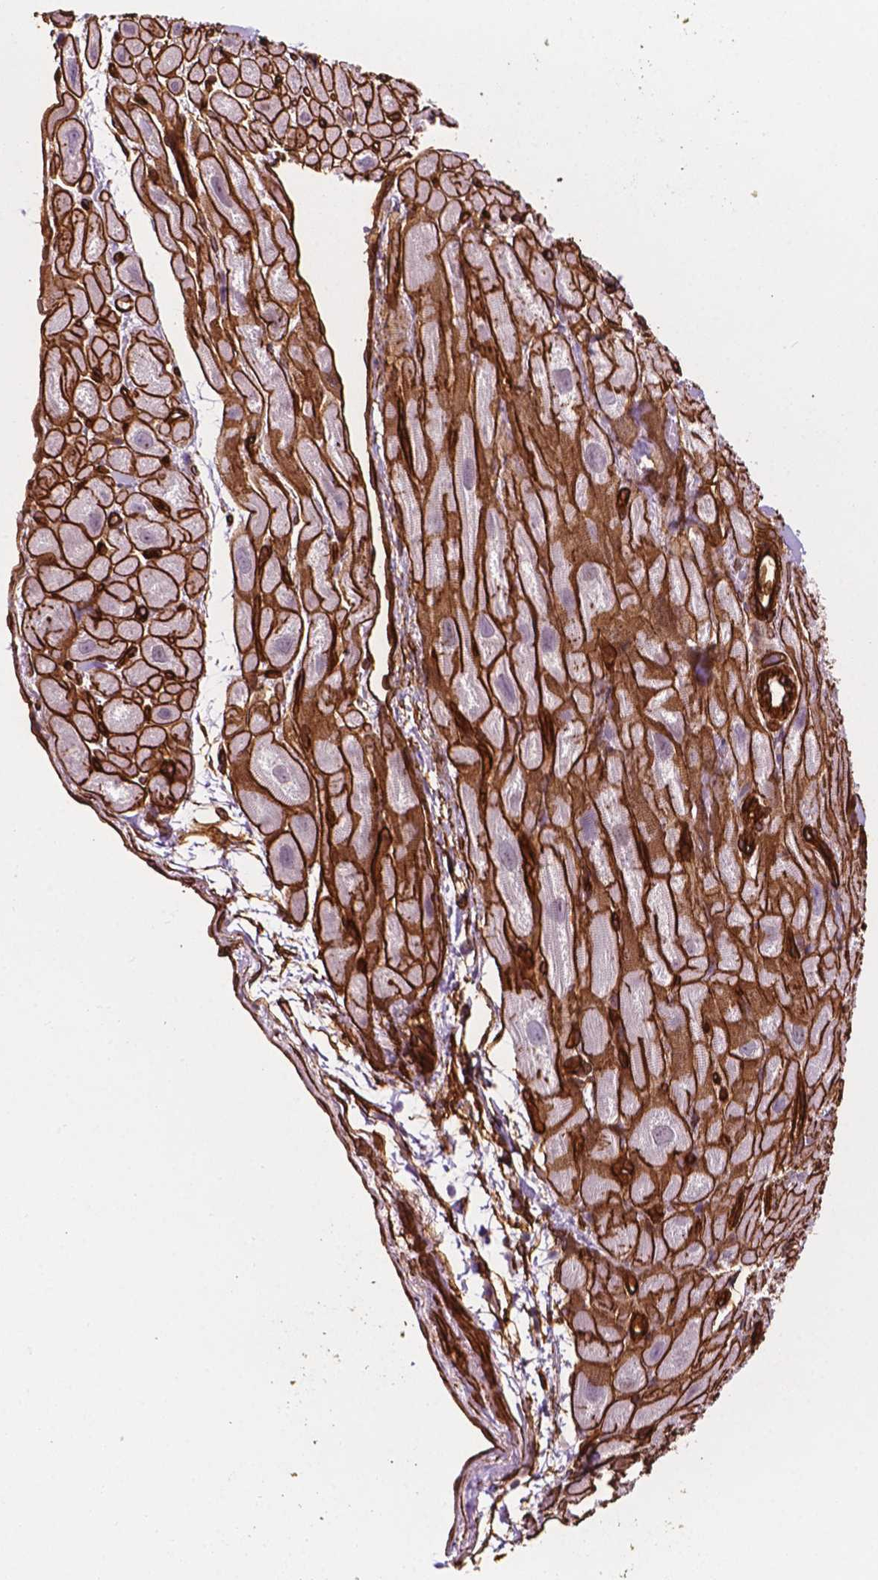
{"staining": {"intensity": "strong", "quantity": "25%-75%", "location": "cytoplasmic/membranous,nuclear"}, "tissue": "heart muscle", "cell_type": "Cardiomyocytes", "image_type": "normal", "snomed": [{"axis": "morphology", "description": "Normal tissue, NOS"}, {"axis": "topography", "description": "Heart"}], "caption": "IHC micrograph of benign heart muscle: human heart muscle stained using IHC exhibits high levels of strong protein expression localized specifically in the cytoplasmic/membranous,nuclear of cardiomyocytes, appearing as a cytoplasmic/membranous,nuclear brown color.", "gene": "EGFL8", "patient": {"sex": "female", "age": 62}}